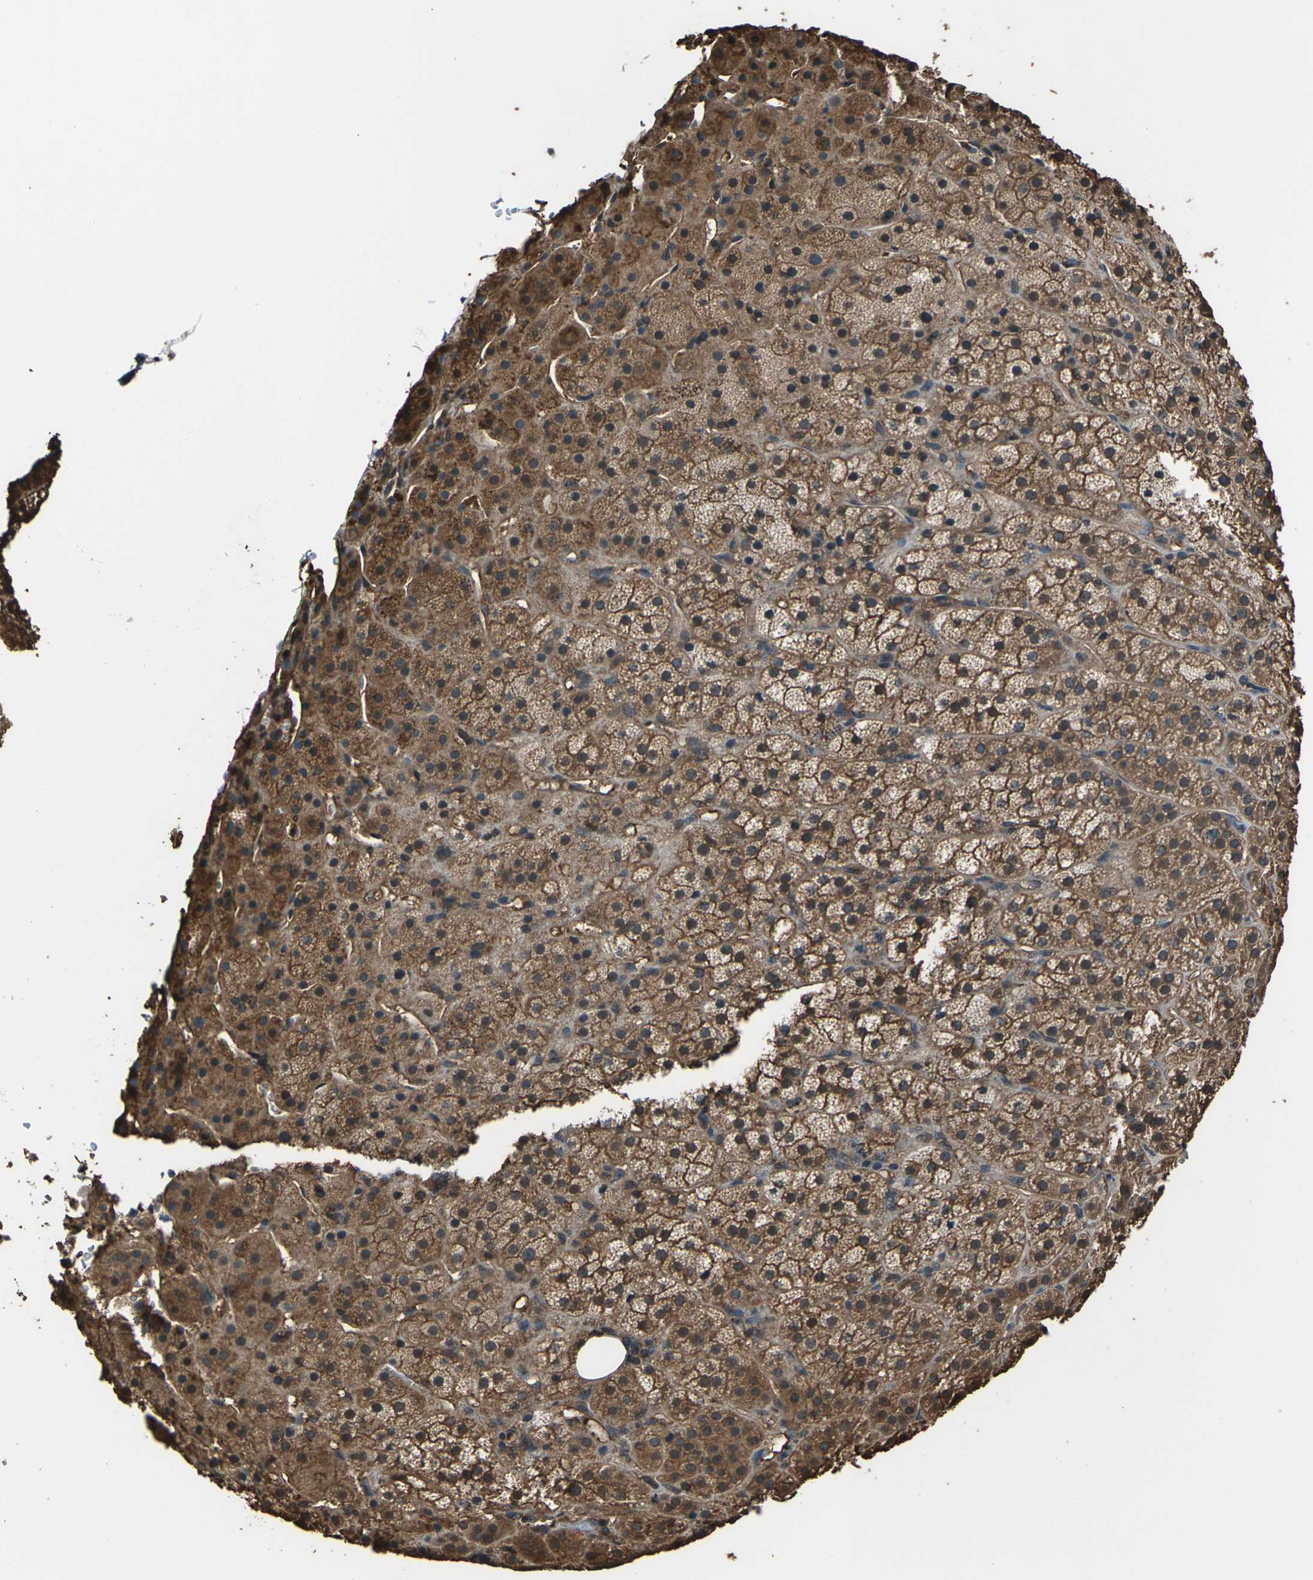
{"staining": {"intensity": "moderate", "quantity": ">75%", "location": "cytoplasmic/membranous"}, "tissue": "adrenal gland", "cell_type": "Glandular cells", "image_type": "normal", "snomed": [{"axis": "morphology", "description": "Normal tissue, NOS"}, {"axis": "topography", "description": "Adrenal gland"}], "caption": "High-magnification brightfield microscopy of benign adrenal gland stained with DAB (brown) and counterstained with hematoxylin (blue). glandular cells exhibit moderate cytoplasmic/membranous staining is seen in approximately>75% of cells. (DAB (3,3'-diaminobenzidine) IHC with brightfield microscopy, high magnification).", "gene": "DHPS", "patient": {"sex": "female", "age": 57}}